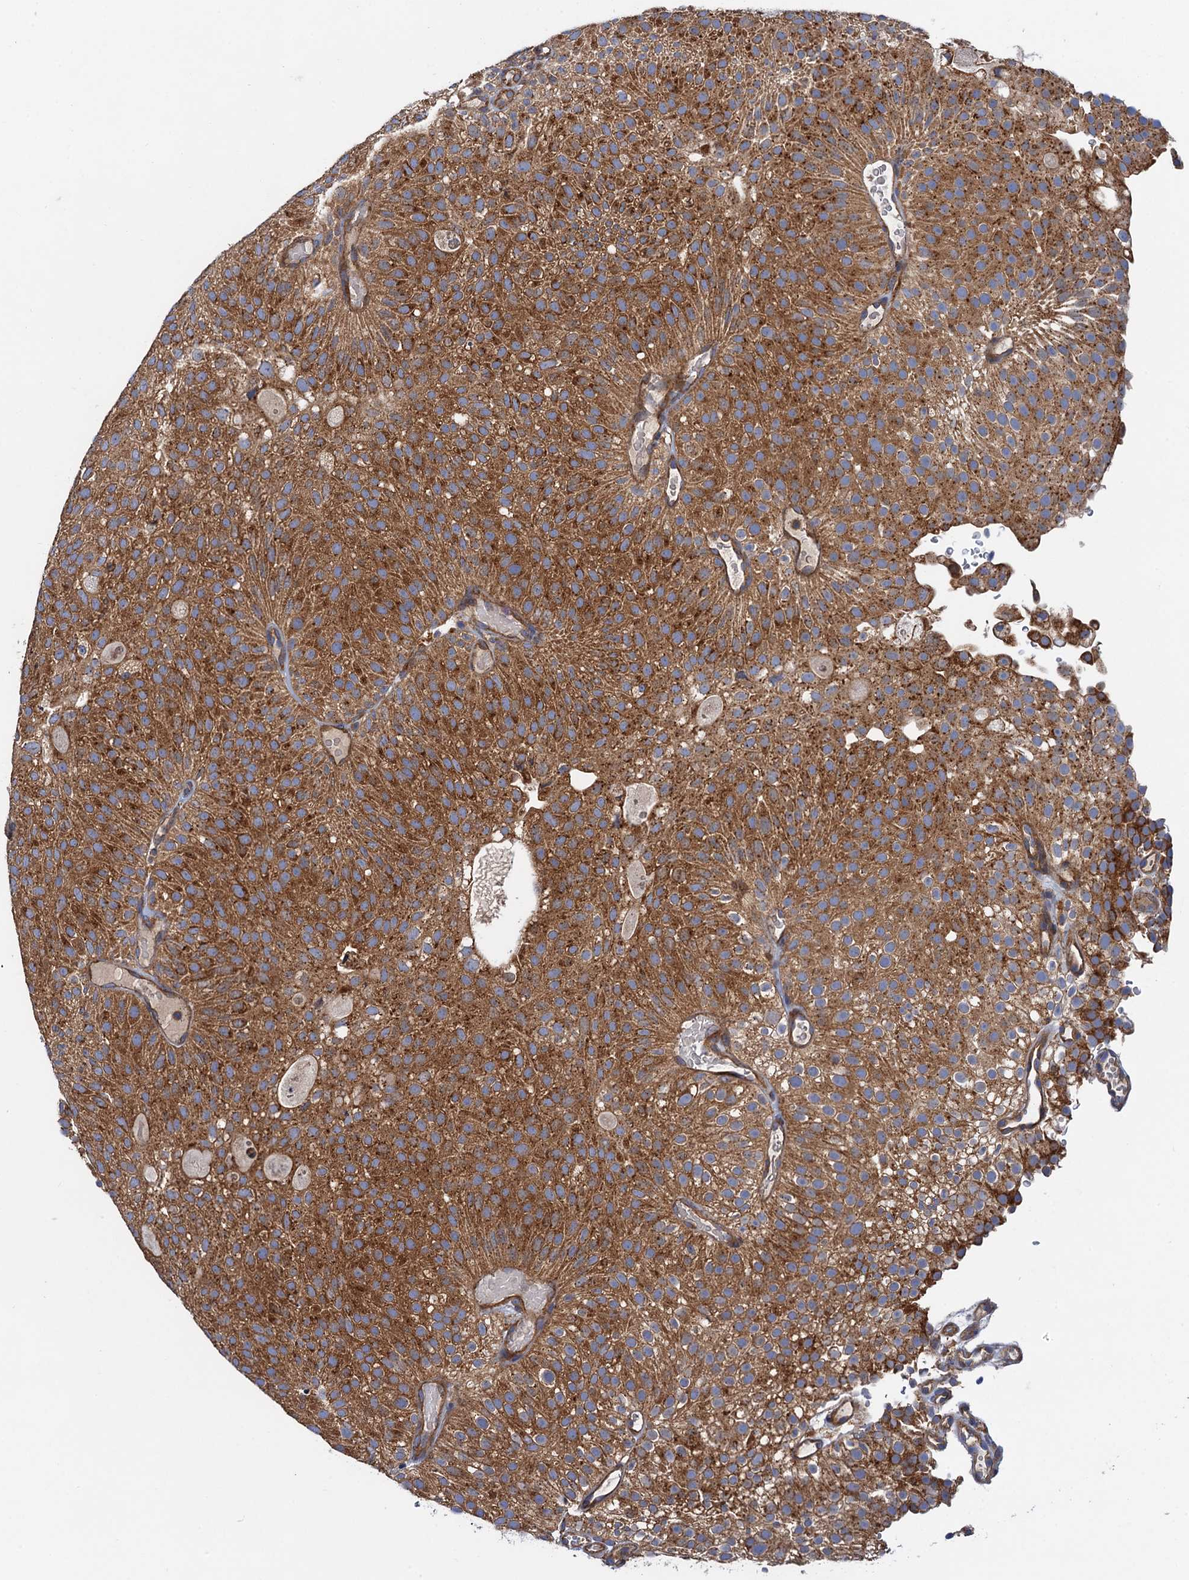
{"staining": {"intensity": "strong", "quantity": ">75%", "location": "cytoplasmic/membranous"}, "tissue": "urothelial cancer", "cell_type": "Tumor cells", "image_type": "cancer", "snomed": [{"axis": "morphology", "description": "Urothelial carcinoma, Low grade"}, {"axis": "topography", "description": "Urinary bladder"}], "caption": "Immunohistochemical staining of urothelial cancer shows high levels of strong cytoplasmic/membranous protein positivity in approximately >75% of tumor cells.", "gene": "MRPL48", "patient": {"sex": "male", "age": 78}}